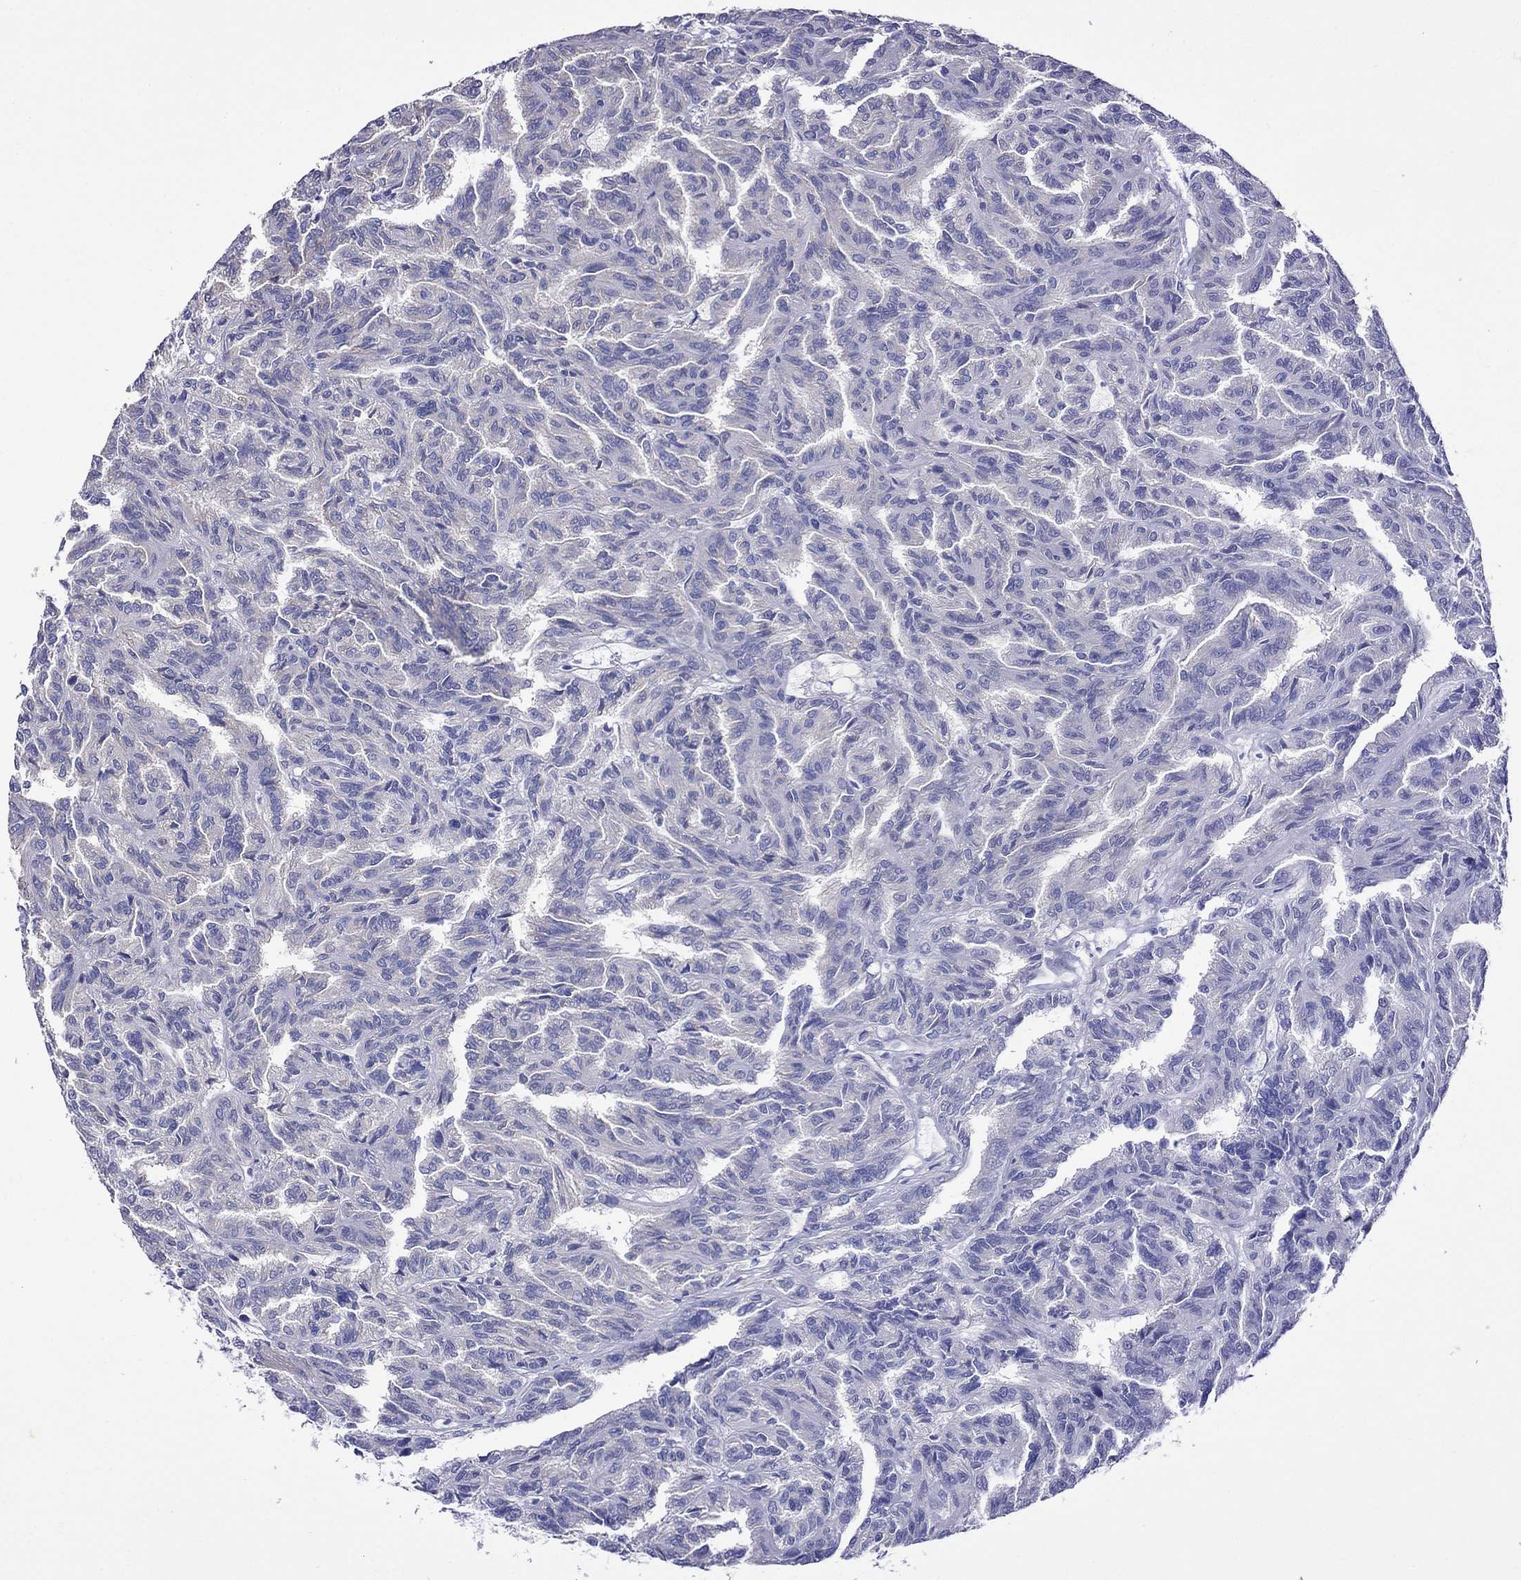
{"staining": {"intensity": "negative", "quantity": "none", "location": "none"}, "tissue": "renal cancer", "cell_type": "Tumor cells", "image_type": "cancer", "snomed": [{"axis": "morphology", "description": "Adenocarcinoma, NOS"}, {"axis": "topography", "description": "Kidney"}], "caption": "Histopathology image shows no significant protein staining in tumor cells of adenocarcinoma (renal).", "gene": "SCG2", "patient": {"sex": "male", "age": 79}}